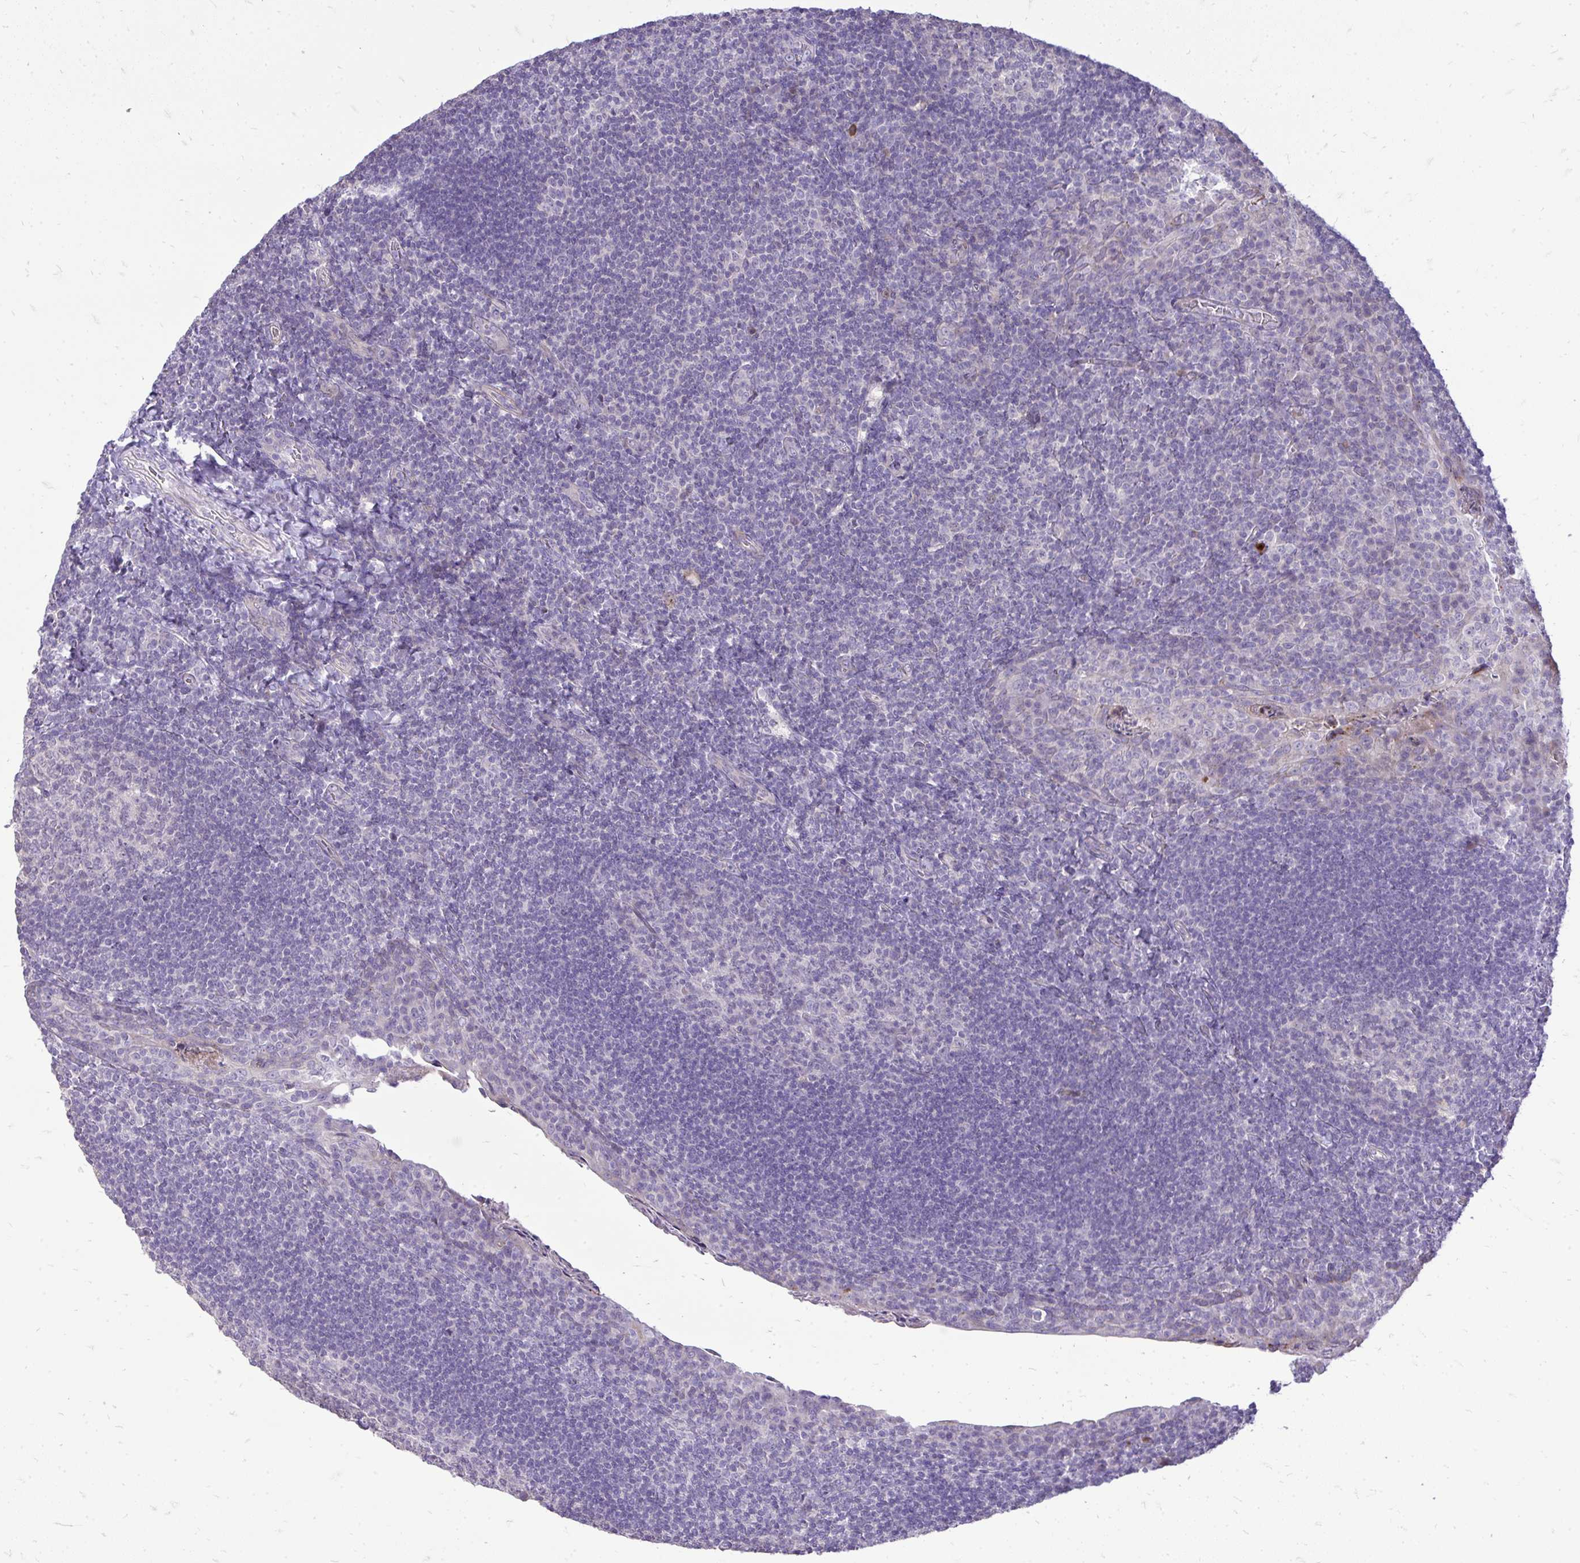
{"staining": {"intensity": "negative", "quantity": "none", "location": "none"}, "tissue": "tonsil", "cell_type": "Germinal center cells", "image_type": "normal", "snomed": [{"axis": "morphology", "description": "Normal tissue, NOS"}, {"axis": "topography", "description": "Tonsil"}], "caption": "IHC of normal human tonsil reveals no staining in germinal center cells.", "gene": "OR8D1", "patient": {"sex": "male", "age": 17}}